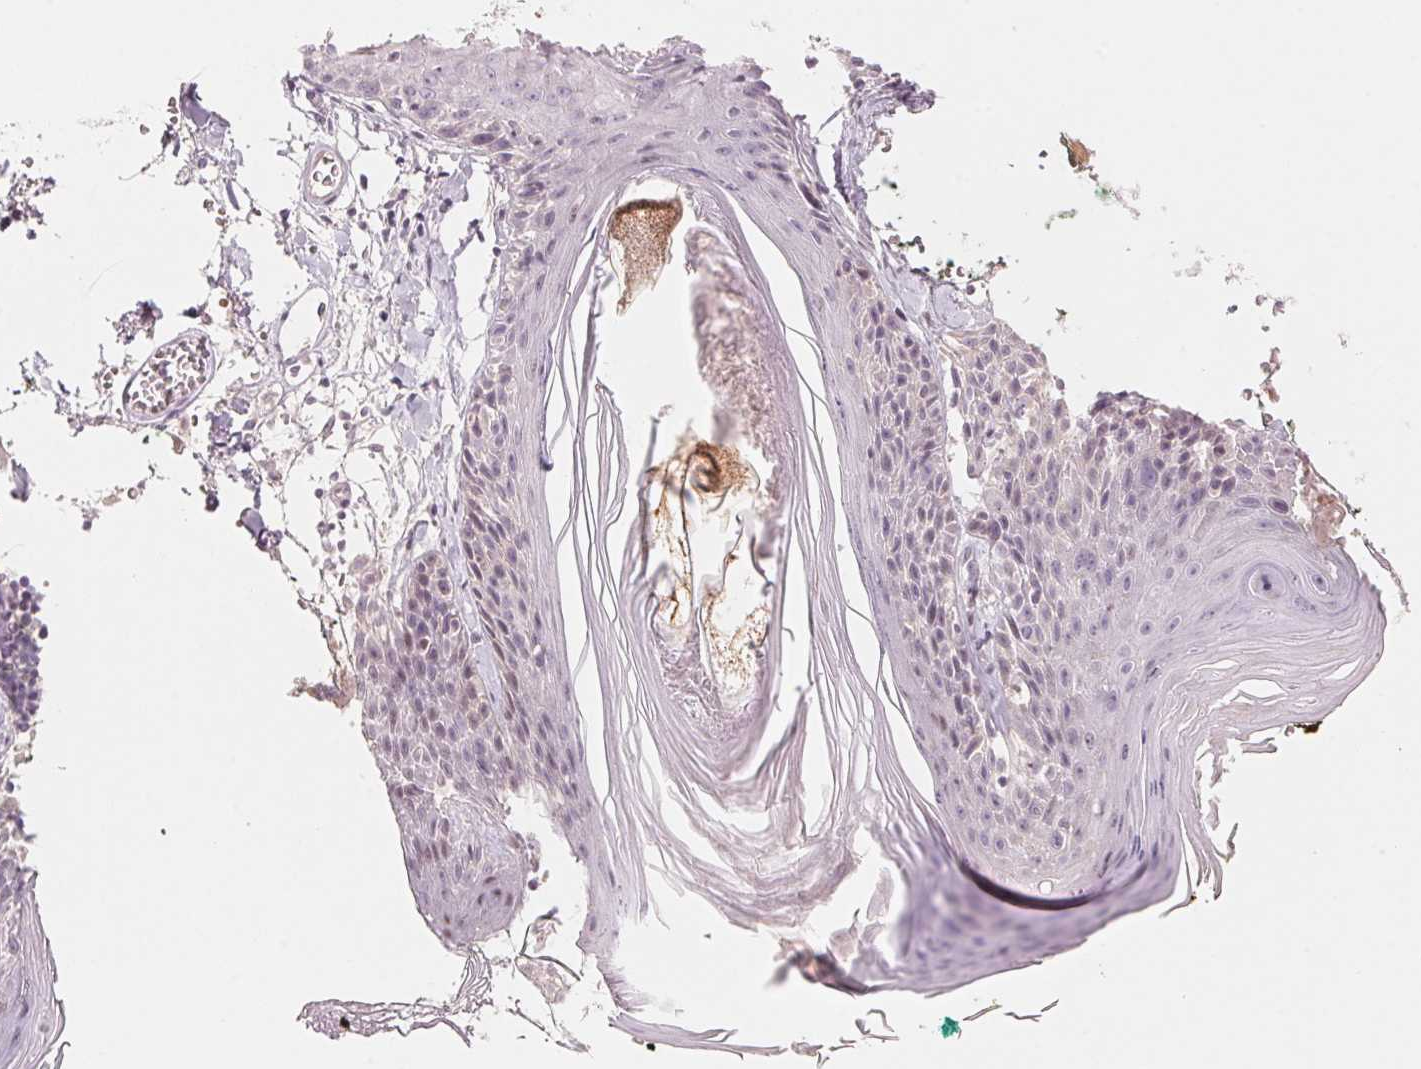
{"staining": {"intensity": "moderate", "quantity": "25%-75%", "location": "nuclear"}, "tissue": "skin", "cell_type": "Fibroblasts", "image_type": "normal", "snomed": [{"axis": "morphology", "description": "Normal tissue, NOS"}, {"axis": "topography", "description": "Skin"}], "caption": "Skin was stained to show a protein in brown. There is medium levels of moderate nuclear expression in about 25%-75% of fibroblasts. The staining was performed using DAB to visualize the protein expression in brown, while the nuclei were stained in blue with hematoxylin (Magnification: 20x).", "gene": "SLC17A4", "patient": {"sex": "male", "age": 76}}